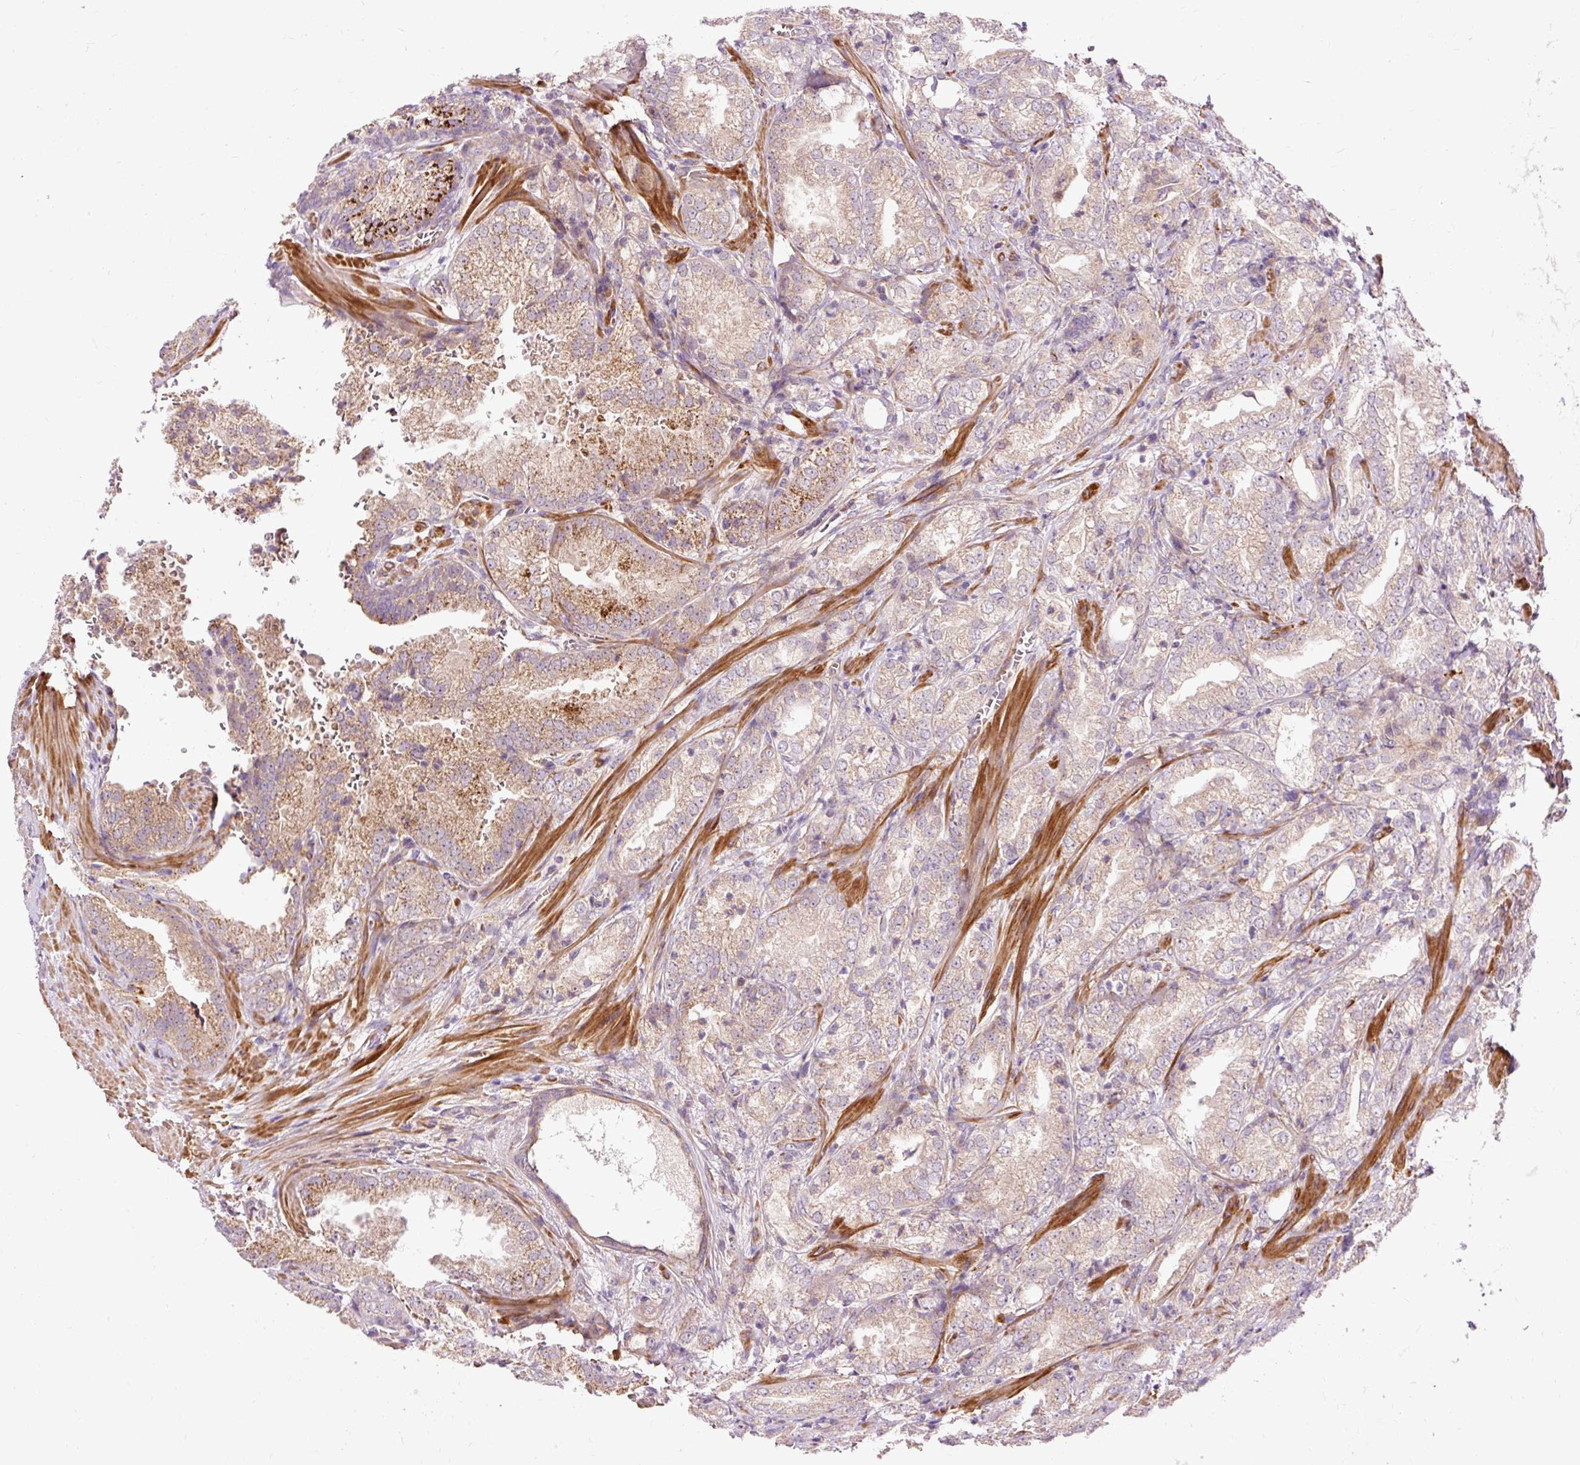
{"staining": {"intensity": "moderate", "quantity": "<25%", "location": "cytoplasmic/membranous"}, "tissue": "prostate cancer", "cell_type": "Tumor cells", "image_type": "cancer", "snomed": [{"axis": "morphology", "description": "Adenocarcinoma, High grade"}, {"axis": "topography", "description": "Prostate"}], "caption": "Human prostate cancer stained with a brown dye demonstrates moderate cytoplasmic/membranous positive positivity in approximately <25% of tumor cells.", "gene": "RIPOR3", "patient": {"sex": "male", "age": 63}}